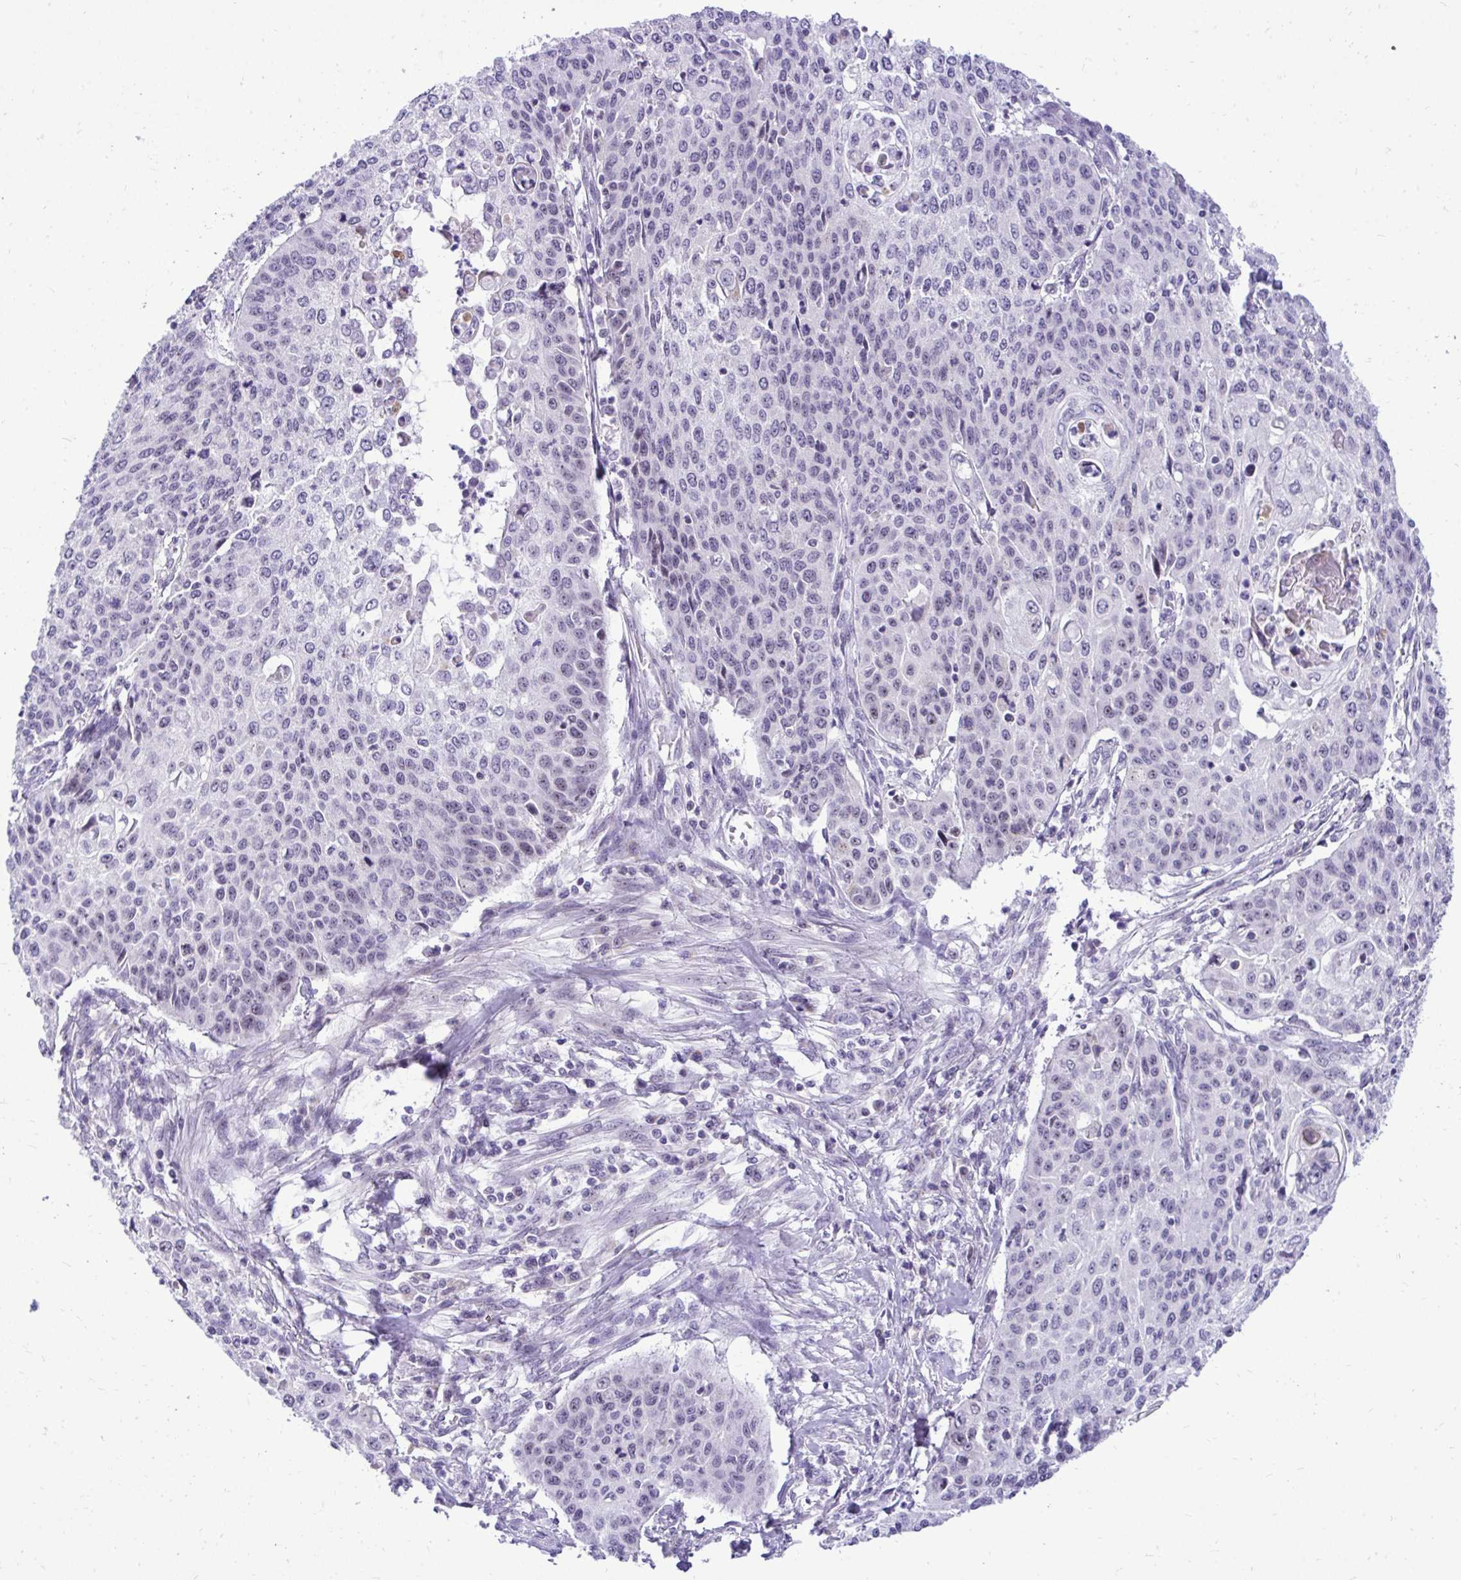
{"staining": {"intensity": "negative", "quantity": "none", "location": "none"}, "tissue": "cervical cancer", "cell_type": "Tumor cells", "image_type": "cancer", "snomed": [{"axis": "morphology", "description": "Squamous cell carcinoma, NOS"}, {"axis": "topography", "description": "Cervix"}], "caption": "Image shows no significant protein expression in tumor cells of cervical cancer. (Immunohistochemistry (ihc), brightfield microscopy, high magnification).", "gene": "NIFK", "patient": {"sex": "female", "age": 65}}